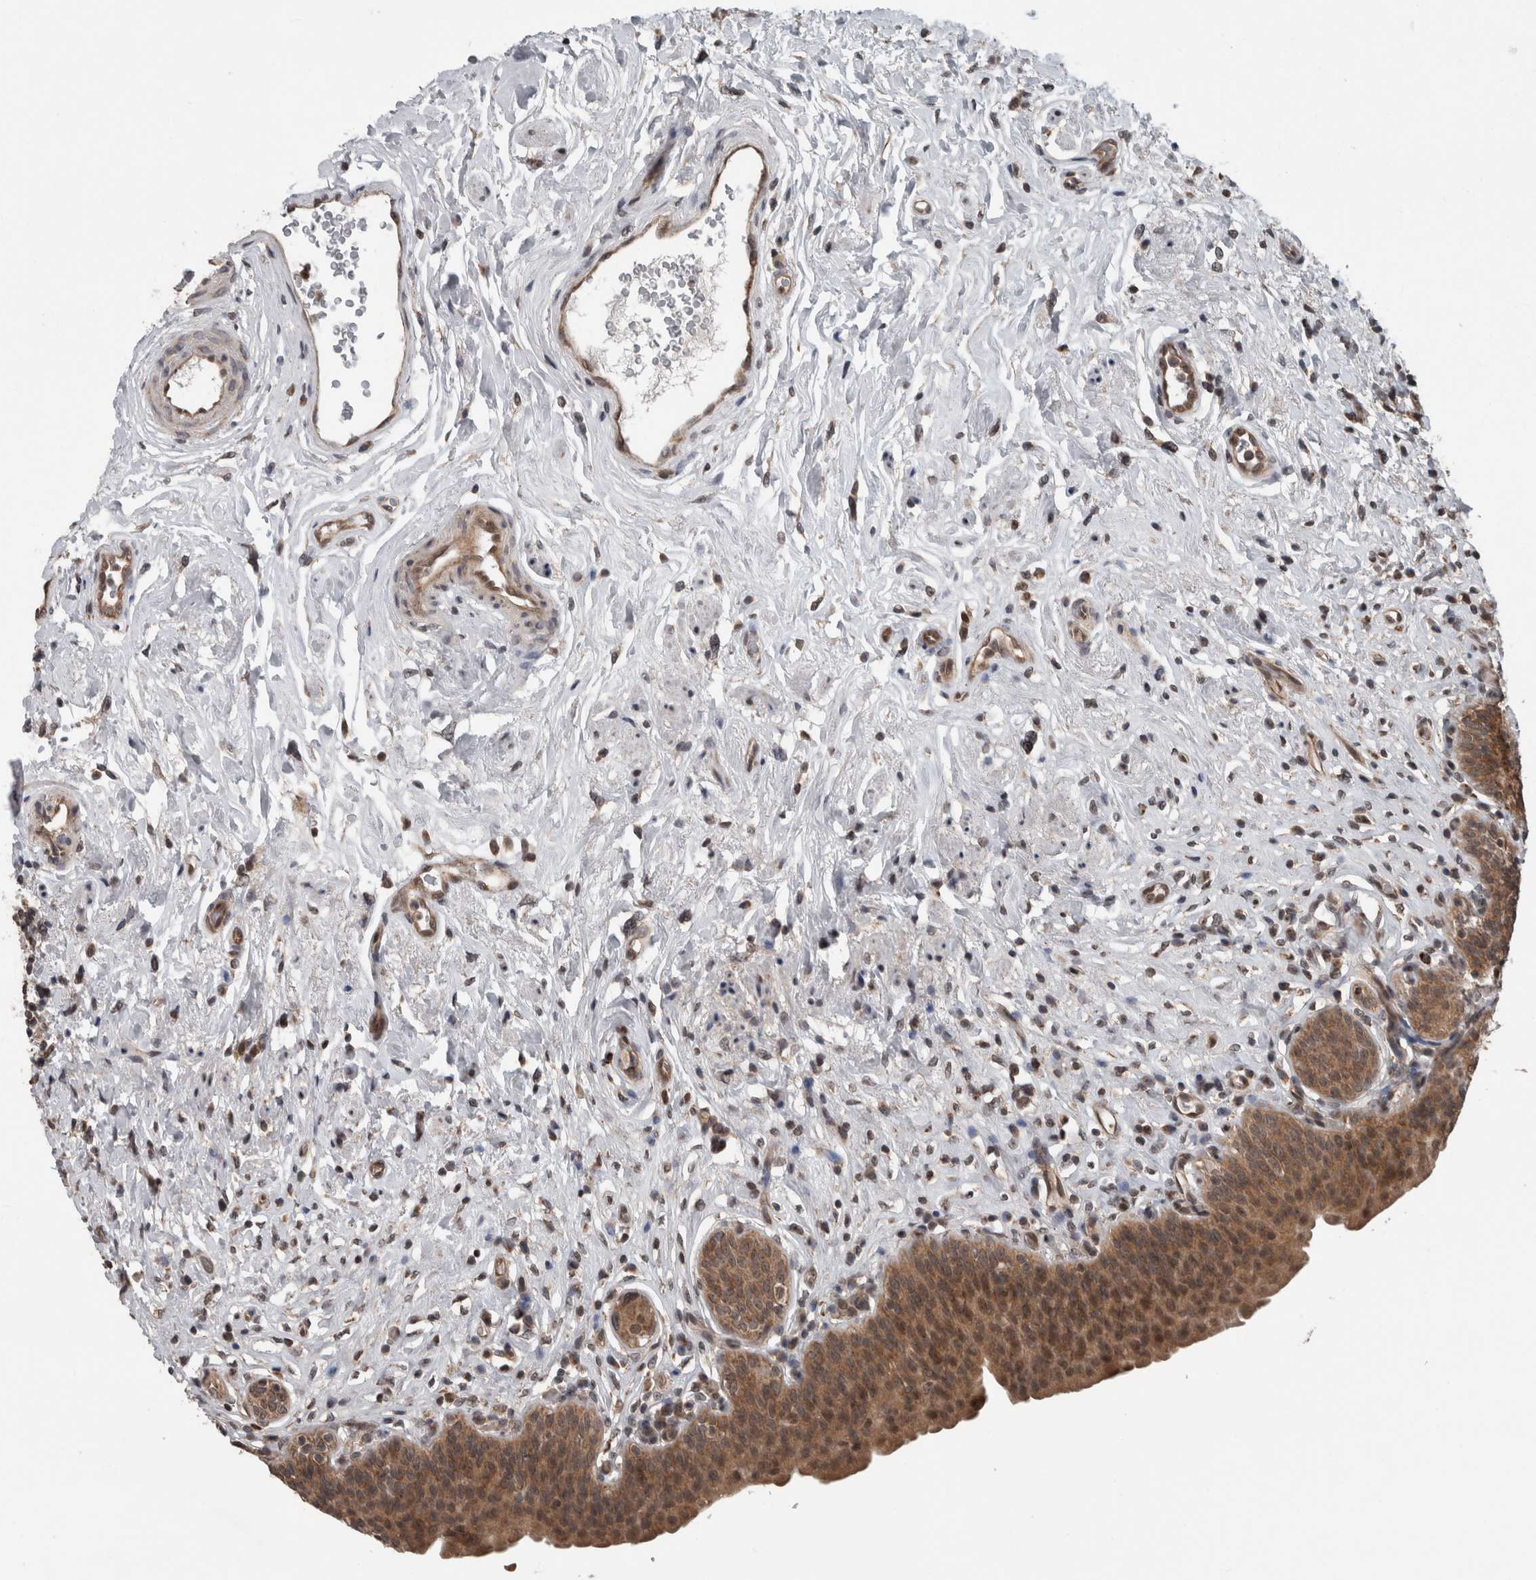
{"staining": {"intensity": "moderate", "quantity": ">75%", "location": "cytoplasmic/membranous,nuclear"}, "tissue": "urinary bladder", "cell_type": "Urothelial cells", "image_type": "normal", "snomed": [{"axis": "morphology", "description": "Normal tissue, NOS"}, {"axis": "topography", "description": "Urinary bladder"}], "caption": "A brown stain labels moderate cytoplasmic/membranous,nuclear staining of a protein in urothelial cells of unremarkable human urinary bladder. Immunohistochemistry stains the protein in brown and the nuclei are stained blue.", "gene": "ENY2", "patient": {"sex": "male", "age": 83}}